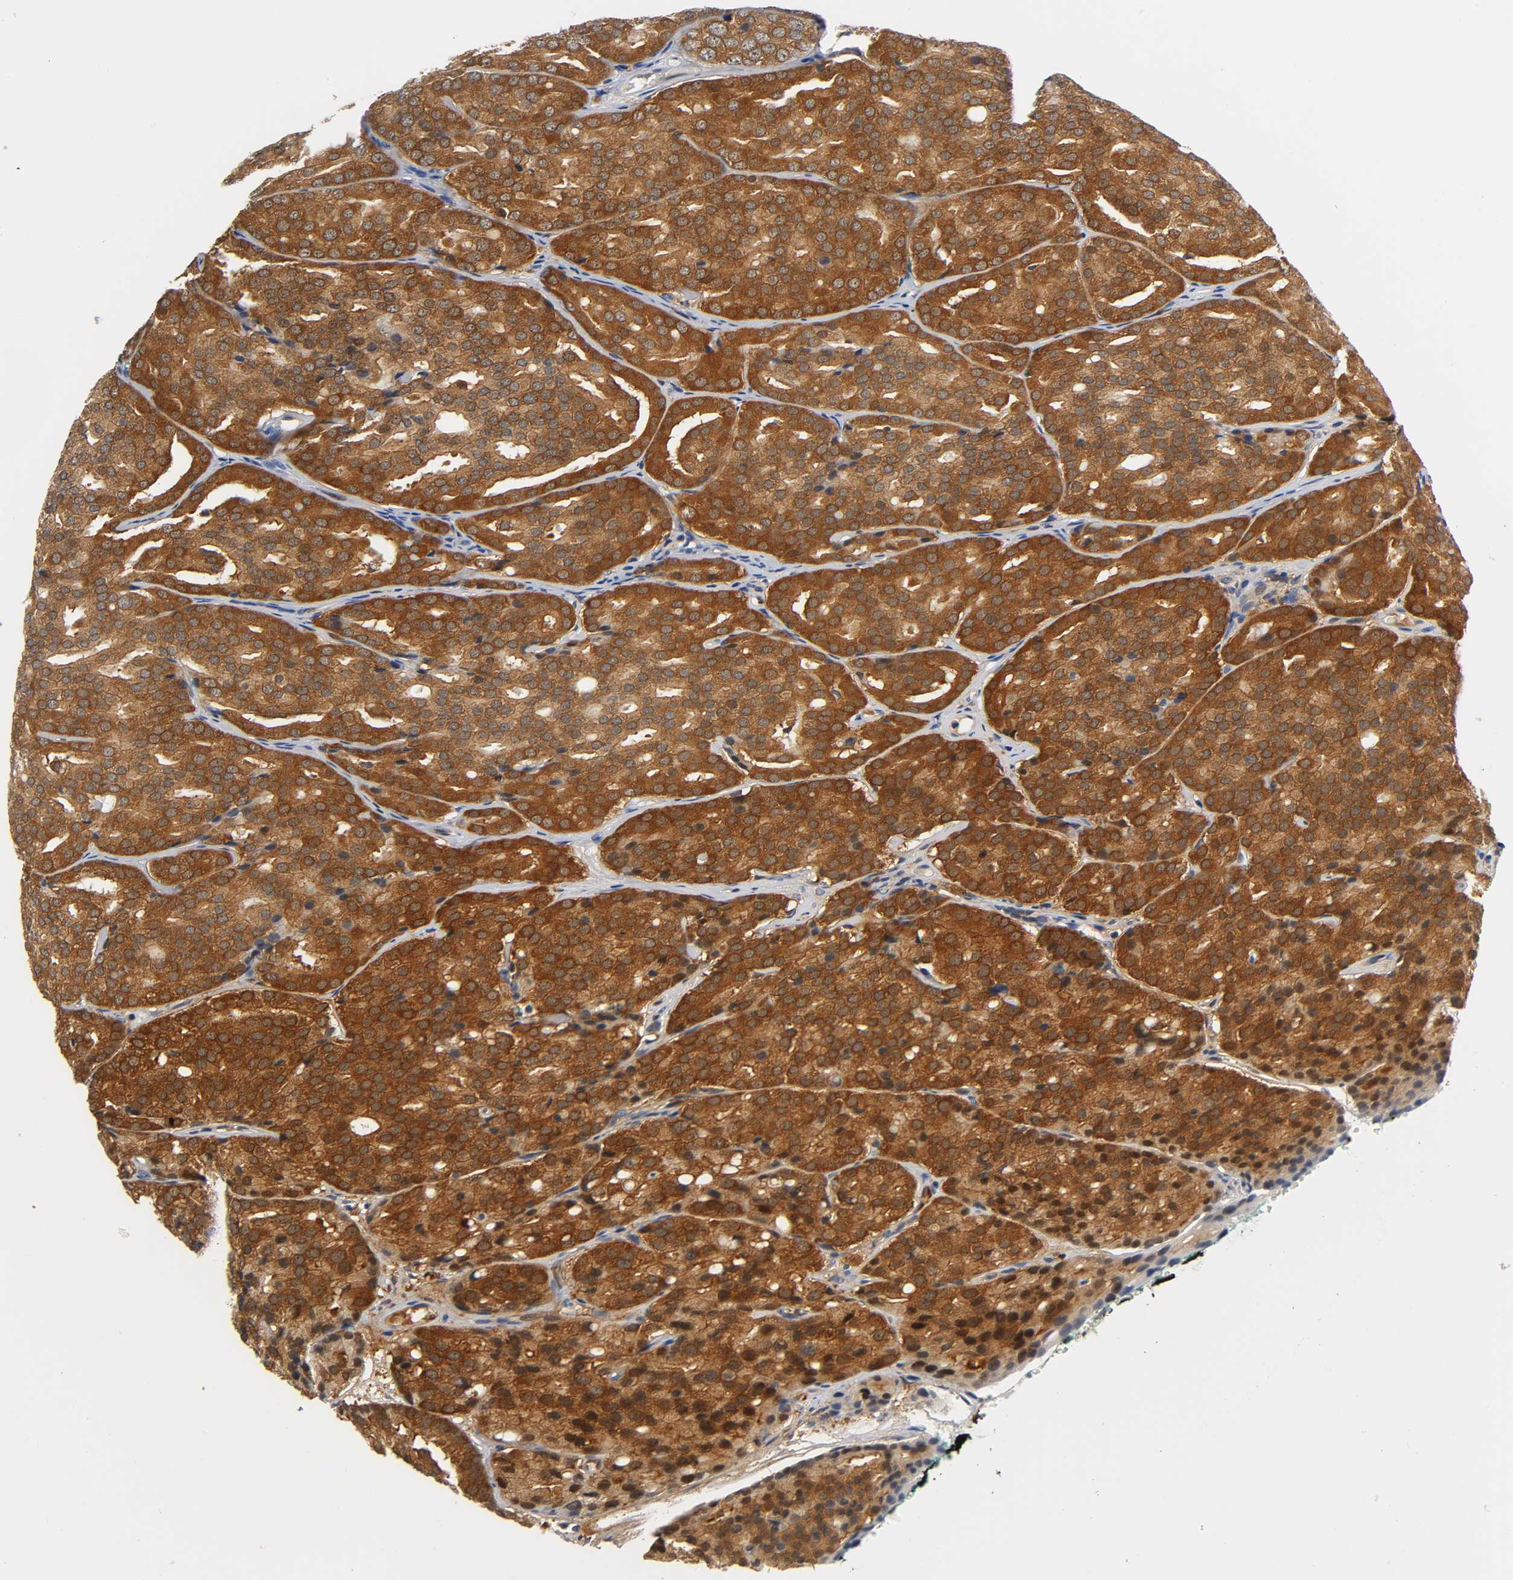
{"staining": {"intensity": "strong", "quantity": ">75%", "location": "cytoplasmic/membranous"}, "tissue": "prostate cancer", "cell_type": "Tumor cells", "image_type": "cancer", "snomed": [{"axis": "morphology", "description": "Adenocarcinoma, High grade"}, {"axis": "topography", "description": "Prostate"}], "caption": "A high-resolution histopathology image shows immunohistochemistry (IHC) staining of prostate cancer (adenocarcinoma (high-grade)), which displays strong cytoplasmic/membranous staining in approximately >75% of tumor cells.", "gene": "FYN", "patient": {"sex": "male", "age": 64}}